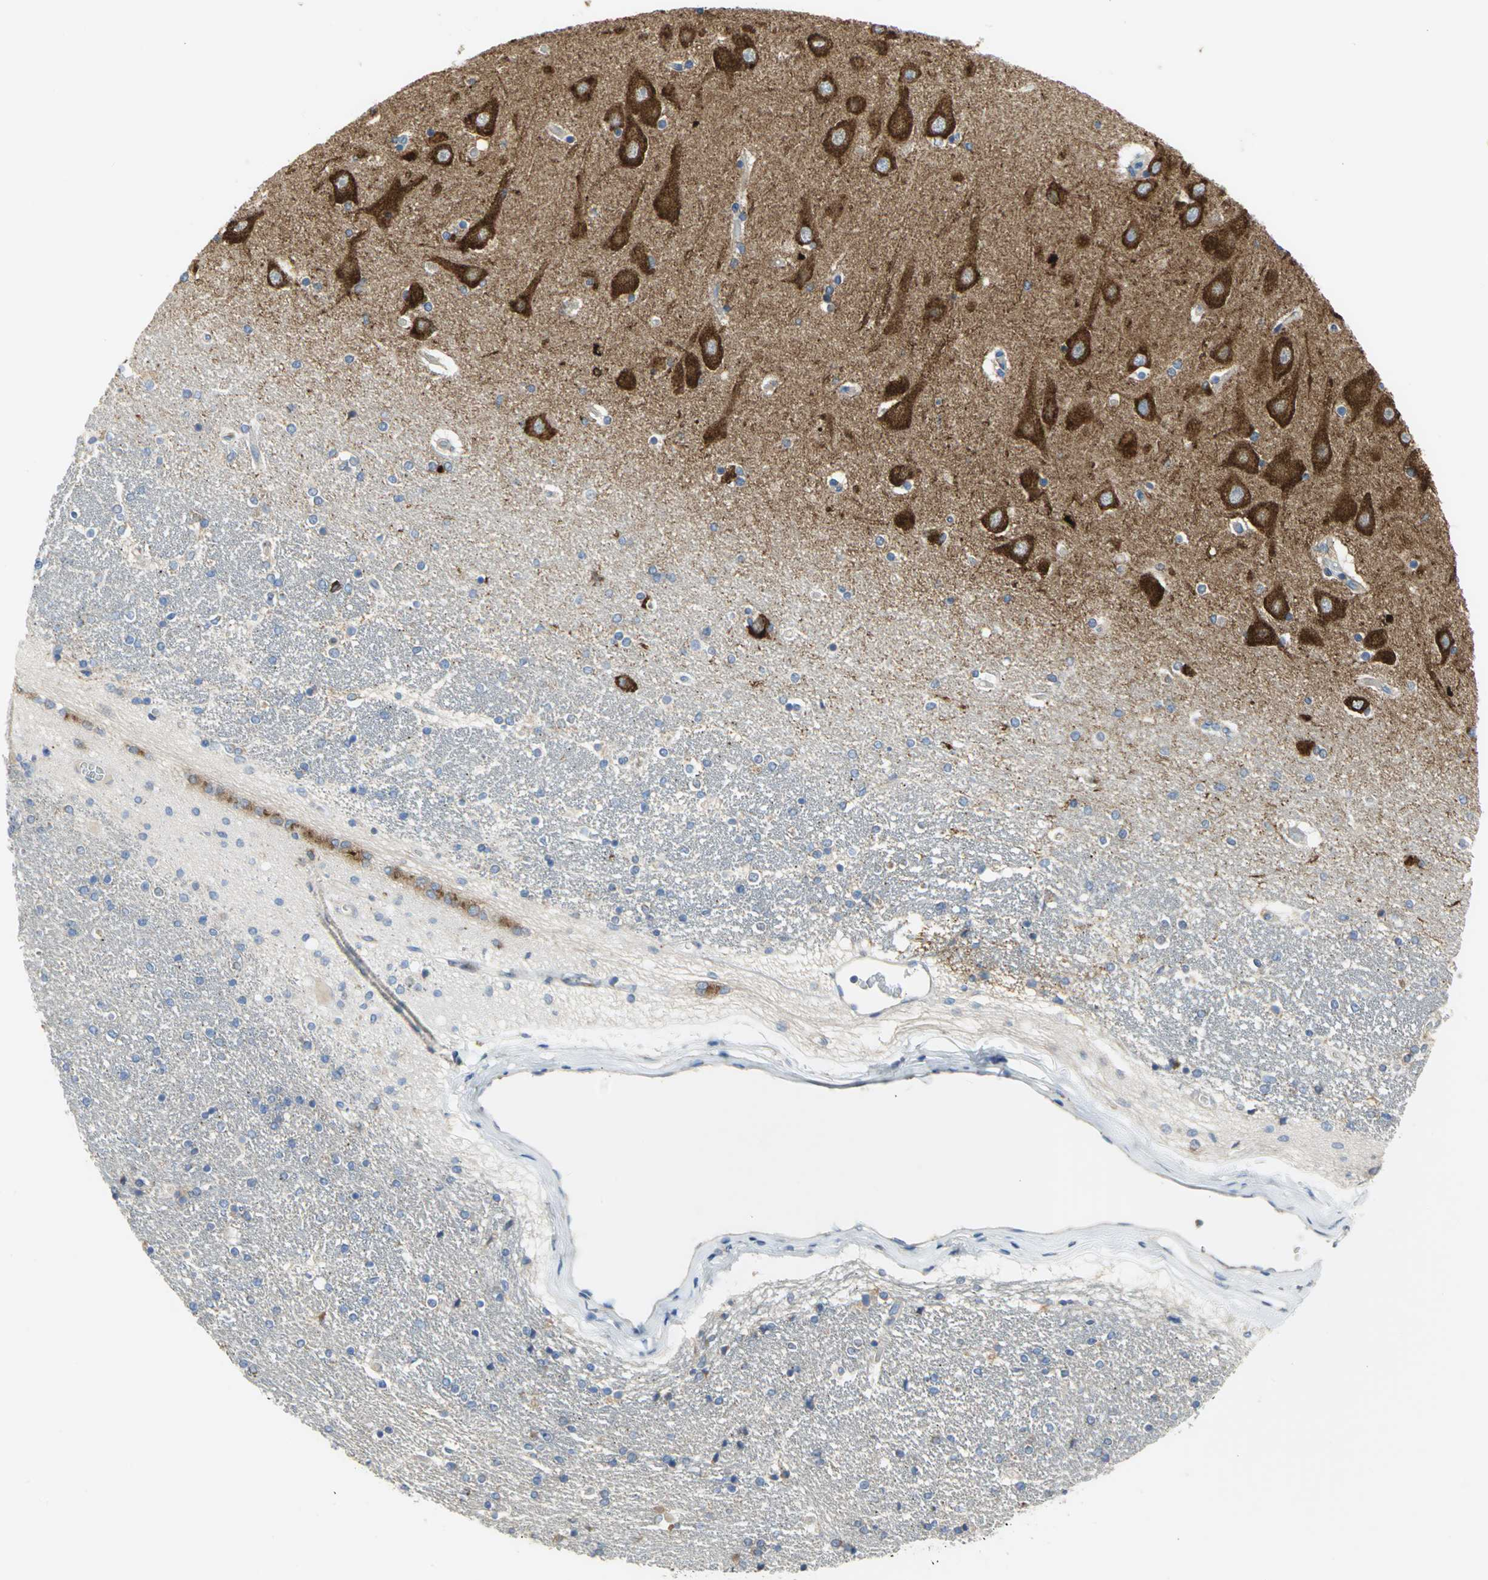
{"staining": {"intensity": "negative", "quantity": "none", "location": "none"}, "tissue": "hippocampus", "cell_type": "Glial cells", "image_type": "normal", "snomed": [{"axis": "morphology", "description": "Normal tissue, NOS"}, {"axis": "topography", "description": "Hippocampus"}], "caption": "An IHC photomicrograph of normal hippocampus is shown. There is no staining in glial cells of hippocampus. The staining is performed using DAB brown chromogen with nuclei counter-stained in using hematoxylin.", "gene": "TULP4", "patient": {"sex": "female", "age": 54}}